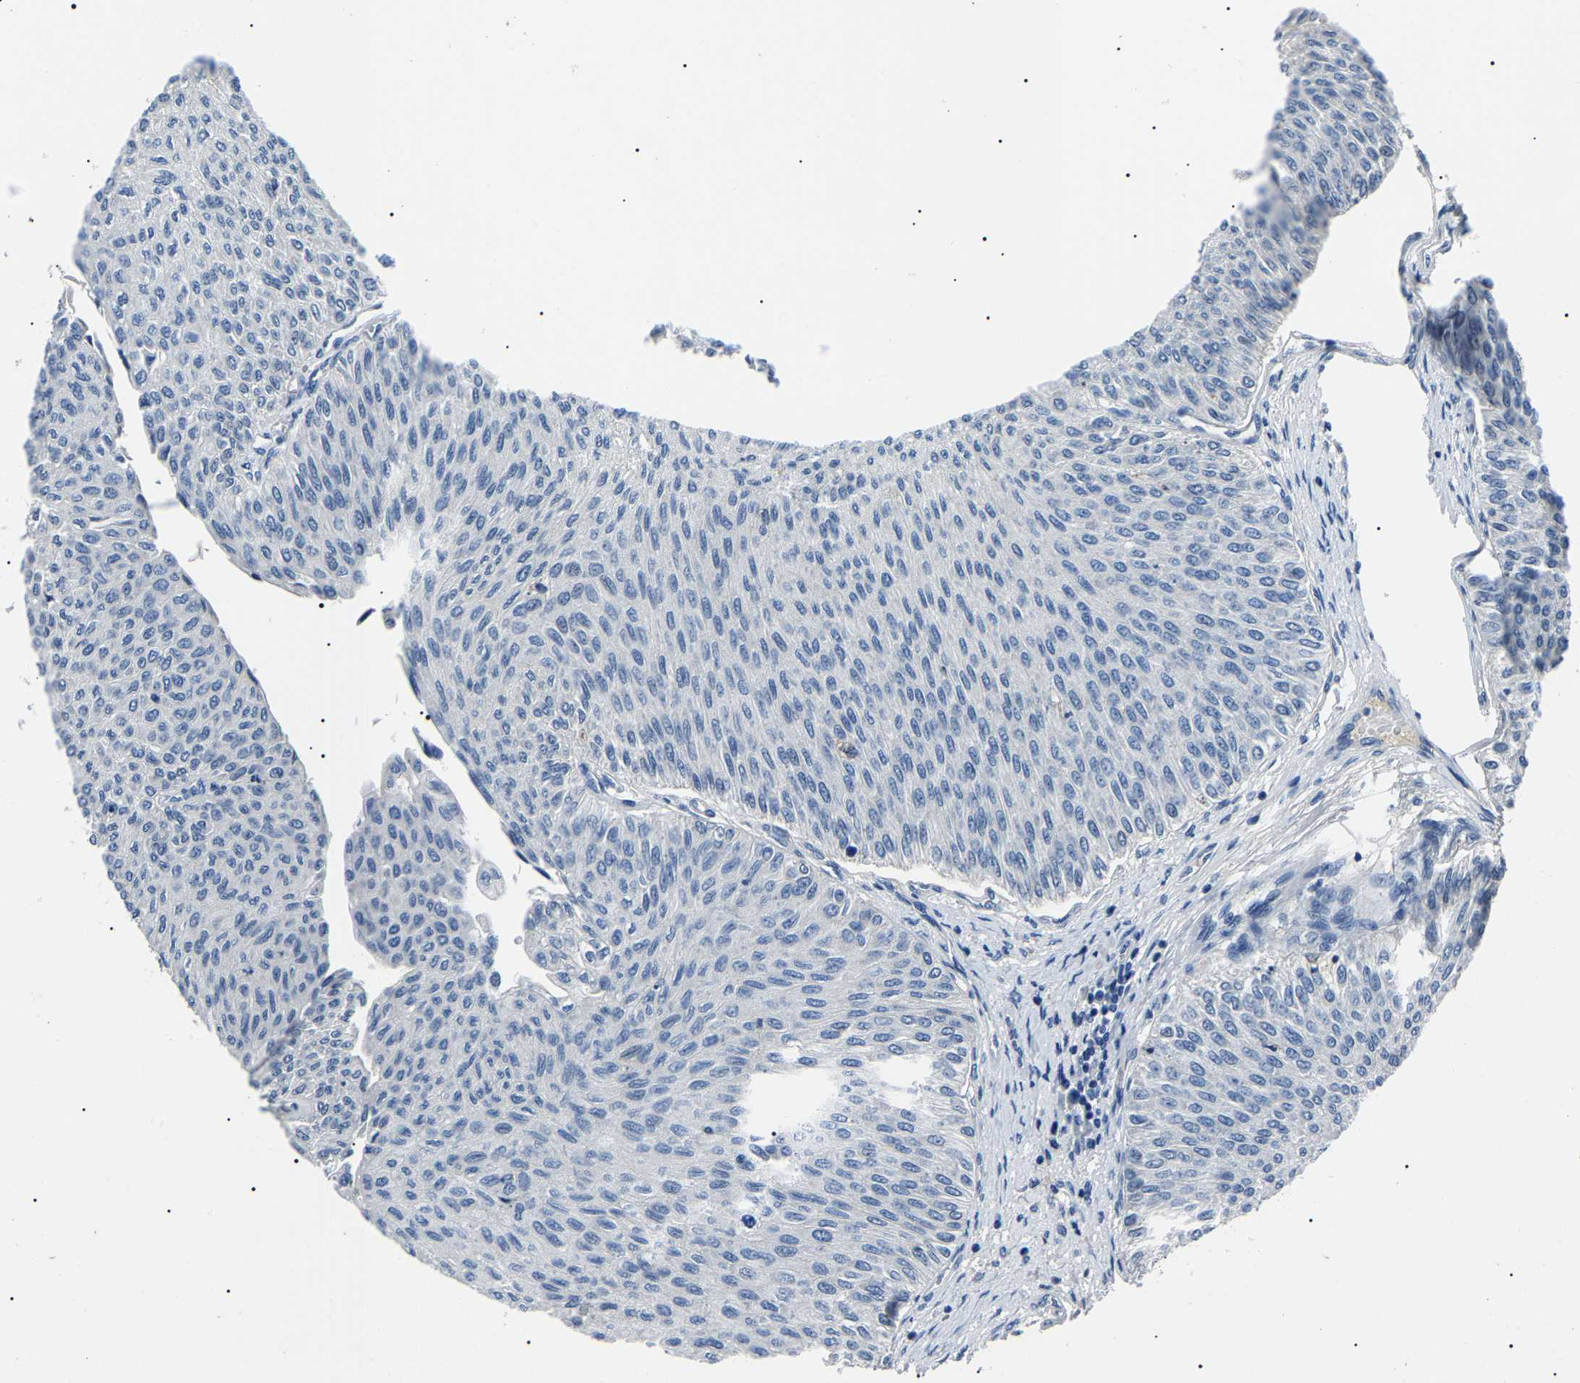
{"staining": {"intensity": "negative", "quantity": "none", "location": "none"}, "tissue": "urothelial cancer", "cell_type": "Tumor cells", "image_type": "cancer", "snomed": [{"axis": "morphology", "description": "Urothelial carcinoma, Low grade"}, {"axis": "topography", "description": "Urinary bladder"}], "caption": "This is an immunohistochemistry histopathology image of human urothelial carcinoma (low-grade). There is no expression in tumor cells.", "gene": "KLK15", "patient": {"sex": "male", "age": 78}}